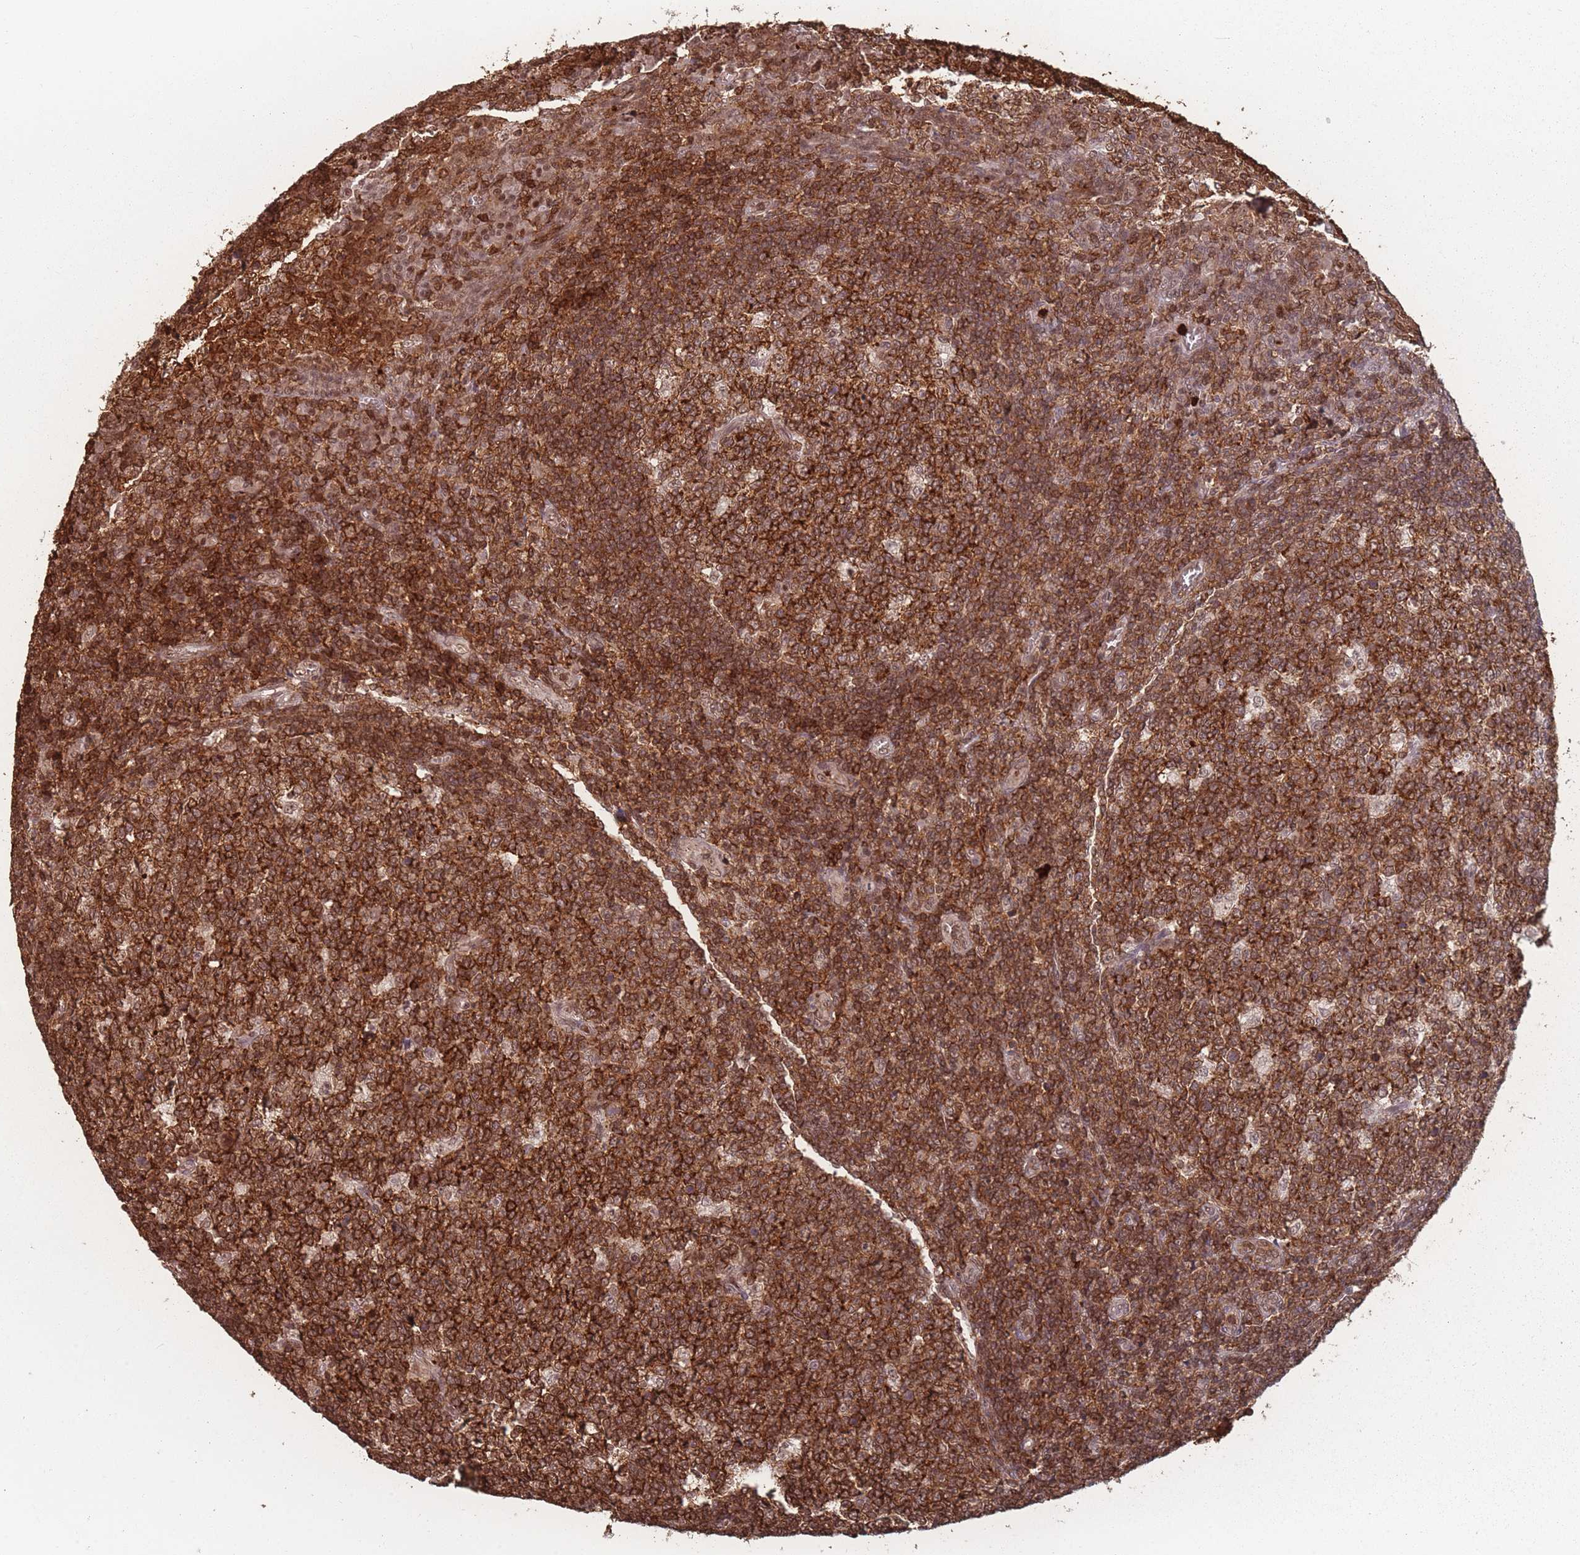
{"staining": {"intensity": "strong", "quantity": ">75%", "location": "cytoplasmic/membranous"}, "tissue": "tonsil", "cell_type": "Germinal center cells", "image_type": "normal", "snomed": [{"axis": "morphology", "description": "Normal tissue, NOS"}, {"axis": "topography", "description": "Tonsil"}], "caption": "Protein expression analysis of benign tonsil reveals strong cytoplasmic/membranous positivity in approximately >75% of germinal center cells. (IHC, brightfield microscopy, high magnification).", "gene": "WDR55", "patient": {"sex": "female", "age": 19}}